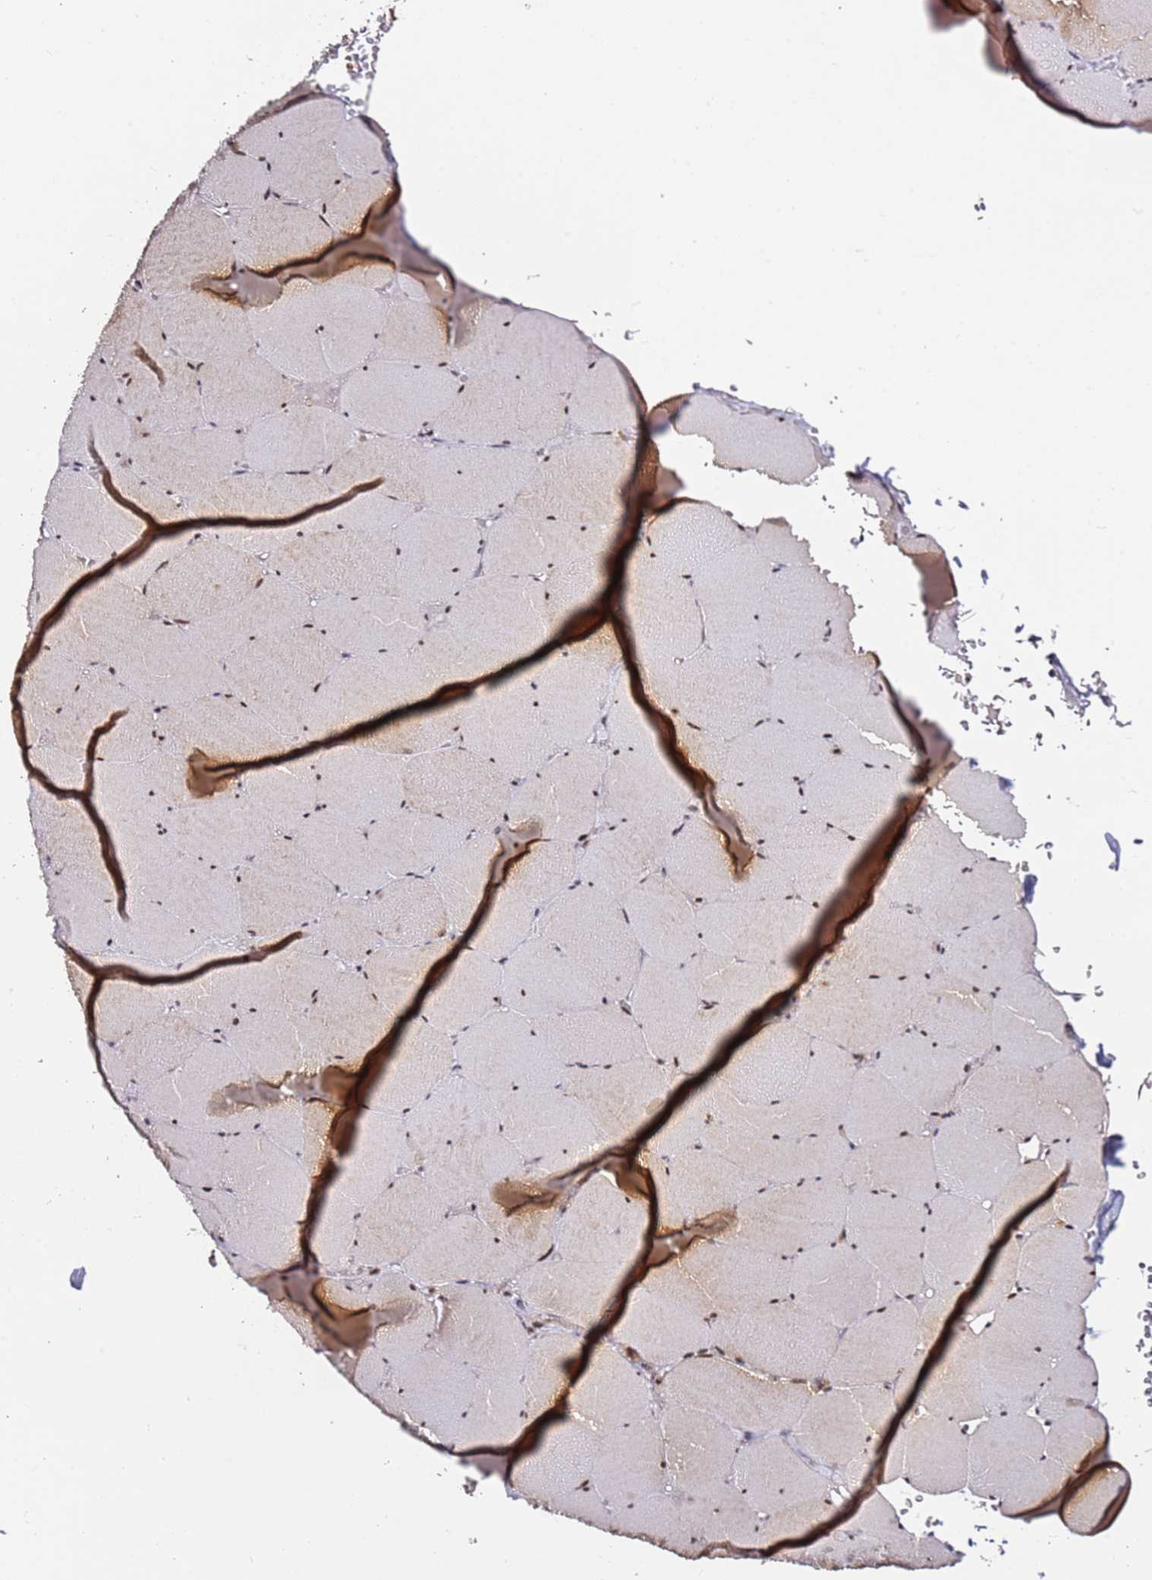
{"staining": {"intensity": "moderate", "quantity": "25%-75%", "location": "cytoplasmic/membranous,nuclear"}, "tissue": "skeletal muscle", "cell_type": "Myocytes", "image_type": "normal", "snomed": [{"axis": "morphology", "description": "Normal tissue, NOS"}, {"axis": "topography", "description": "Skeletal muscle"}, {"axis": "topography", "description": "Head-Neck"}], "caption": "Skeletal muscle was stained to show a protein in brown. There is medium levels of moderate cytoplasmic/membranous,nuclear staining in approximately 25%-75% of myocytes. (Stains: DAB in brown, nuclei in blue, Microscopy: brightfield microscopy at high magnification).", "gene": "FCF1", "patient": {"sex": "male", "age": 66}}